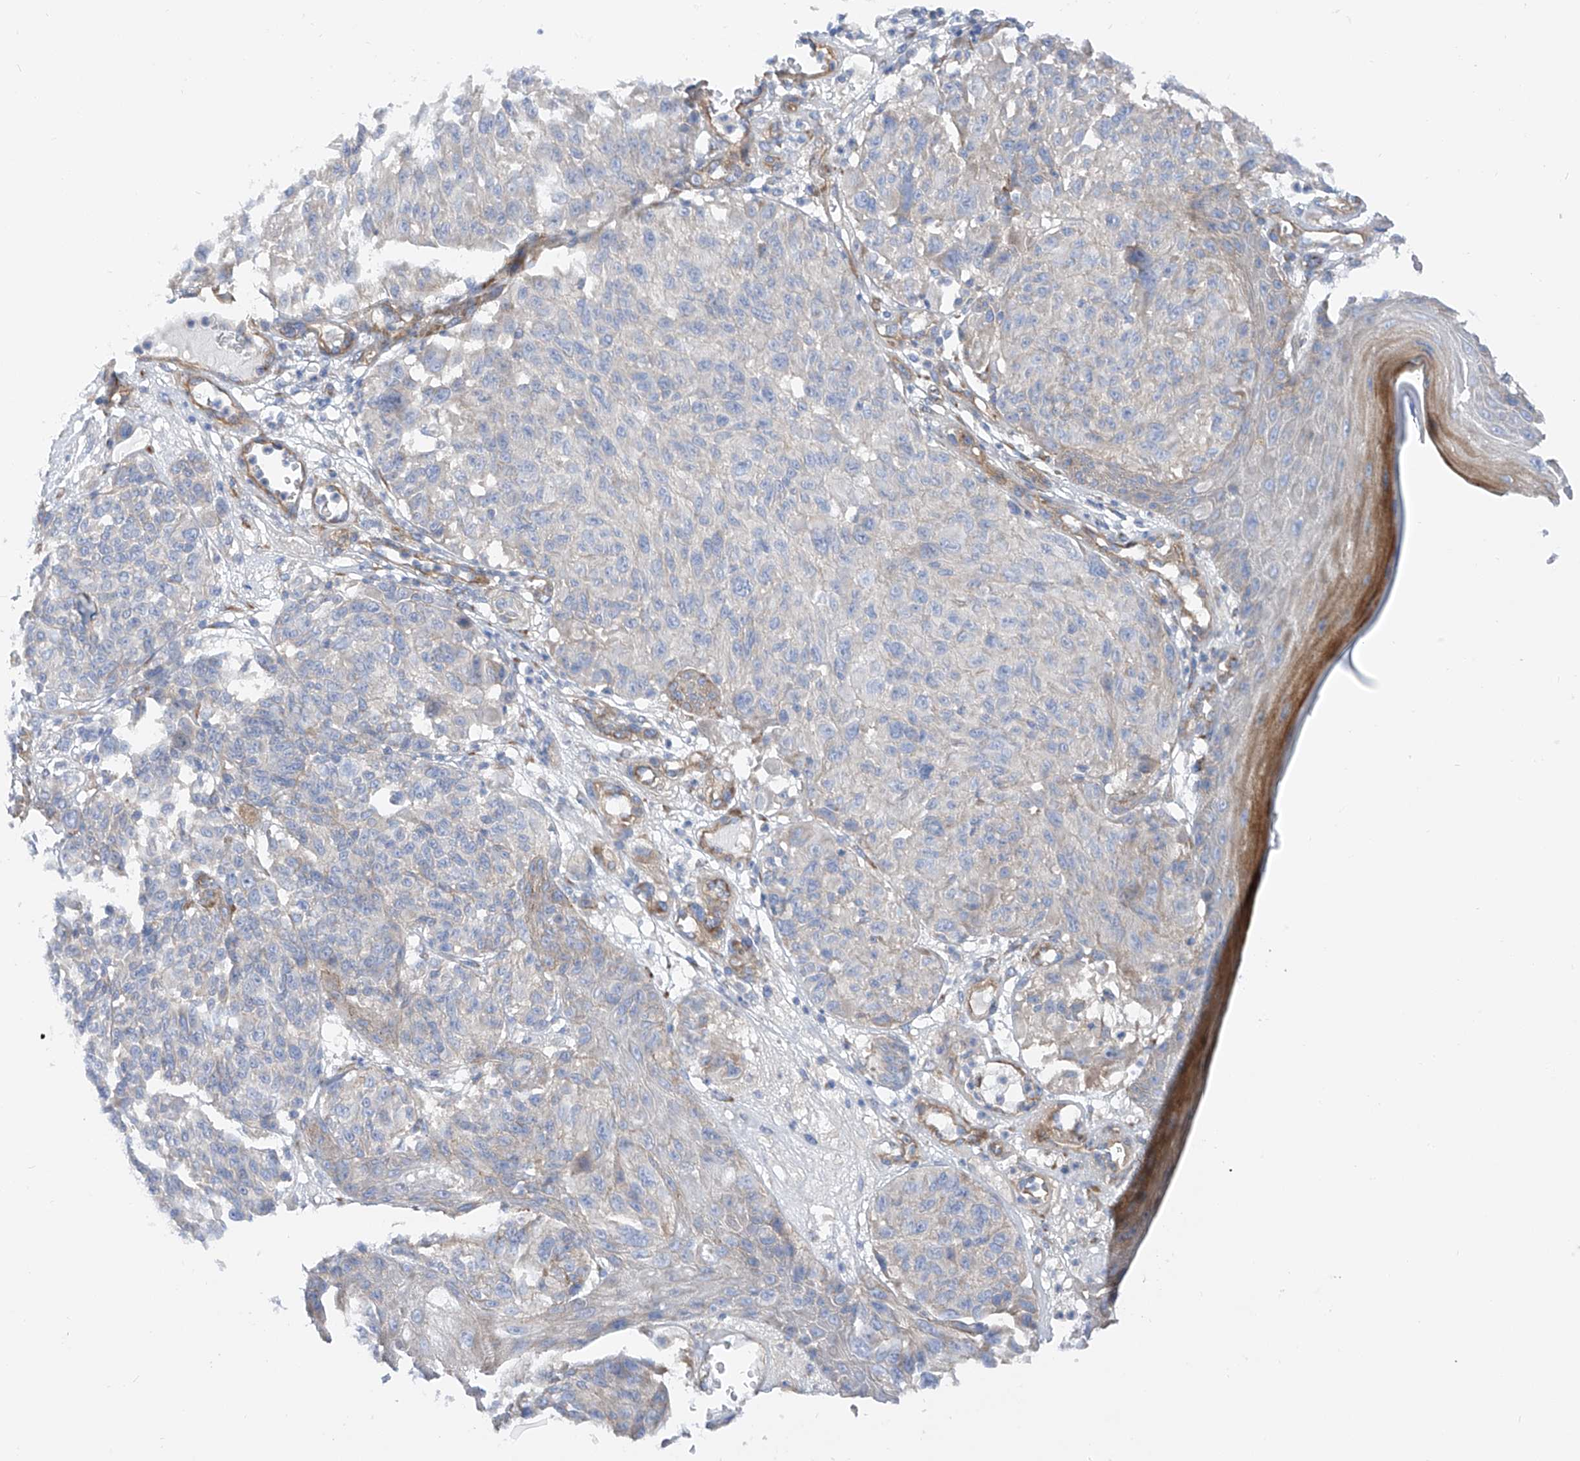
{"staining": {"intensity": "negative", "quantity": "none", "location": "none"}, "tissue": "melanoma", "cell_type": "Tumor cells", "image_type": "cancer", "snomed": [{"axis": "morphology", "description": "Malignant melanoma, NOS"}, {"axis": "topography", "description": "Skin"}], "caption": "Tumor cells are negative for brown protein staining in melanoma.", "gene": "LCA5", "patient": {"sex": "male", "age": 83}}